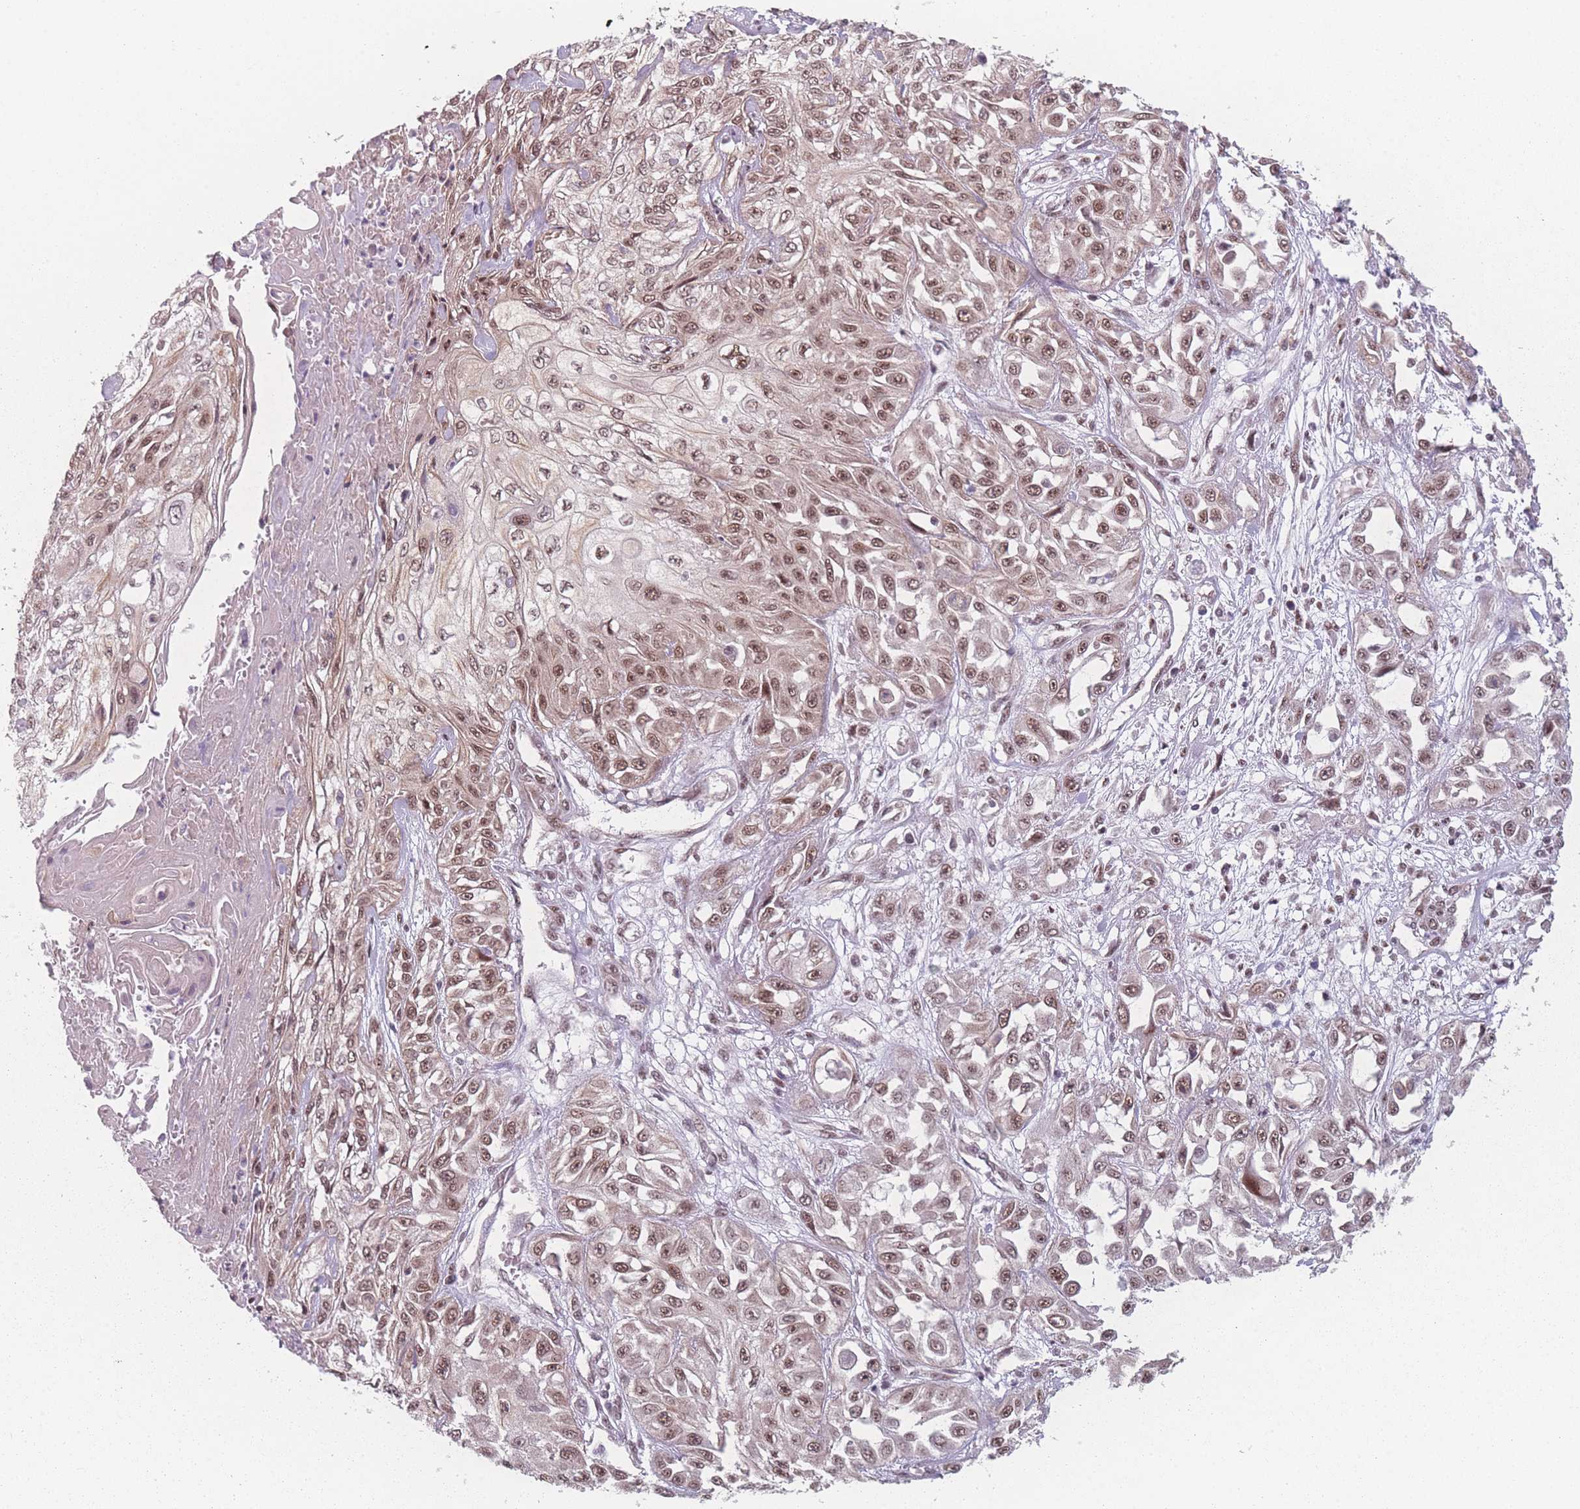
{"staining": {"intensity": "moderate", "quantity": ">75%", "location": "nuclear"}, "tissue": "skin cancer", "cell_type": "Tumor cells", "image_type": "cancer", "snomed": [{"axis": "morphology", "description": "Squamous cell carcinoma, NOS"}, {"axis": "morphology", "description": "Squamous cell carcinoma, metastatic, NOS"}, {"axis": "topography", "description": "Skin"}, {"axis": "topography", "description": "Lymph node"}], "caption": "An IHC micrograph of neoplastic tissue is shown. Protein staining in brown highlights moderate nuclear positivity in skin cancer within tumor cells.", "gene": "ZC3H14", "patient": {"sex": "male", "age": 75}}